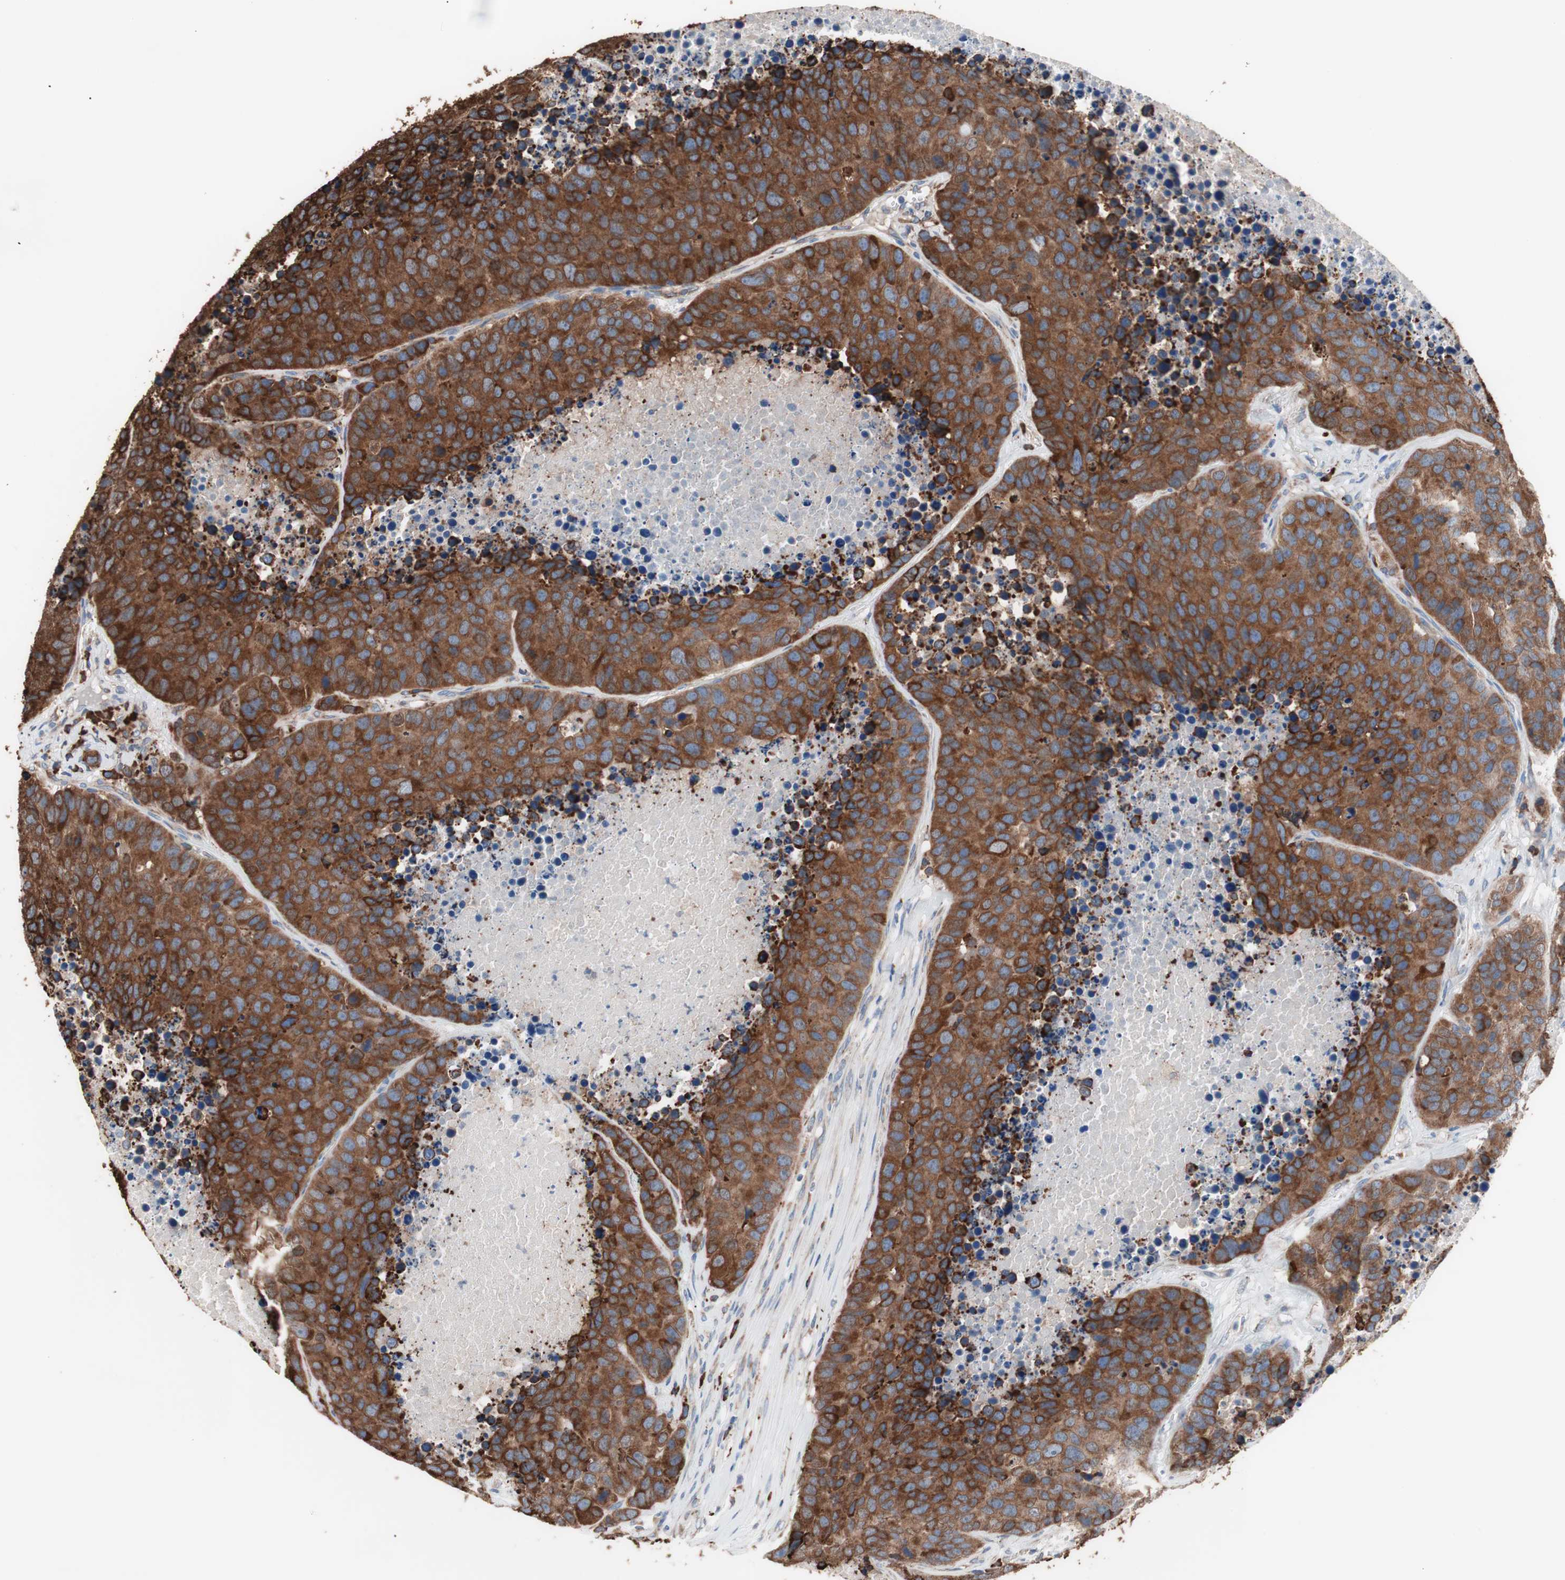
{"staining": {"intensity": "strong", "quantity": ">75%", "location": "cytoplasmic/membranous"}, "tissue": "carcinoid", "cell_type": "Tumor cells", "image_type": "cancer", "snomed": [{"axis": "morphology", "description": "Carcinoid, malignant, NOS"}, {"axis": "topography", "description": "Lung"}], "caption": "High-magnification brightfield microscopy of carcinoid stained with DAB (3,3'-diaminobenzidine) (brown) and counterstained with hematoxylin (blue). tumor cells exhibit strong cytoplasmic/membranous expression is present in approximately>75% of cells.", "gene": "SLC27A4", "patient": {"sex": "male", "age": 60}}